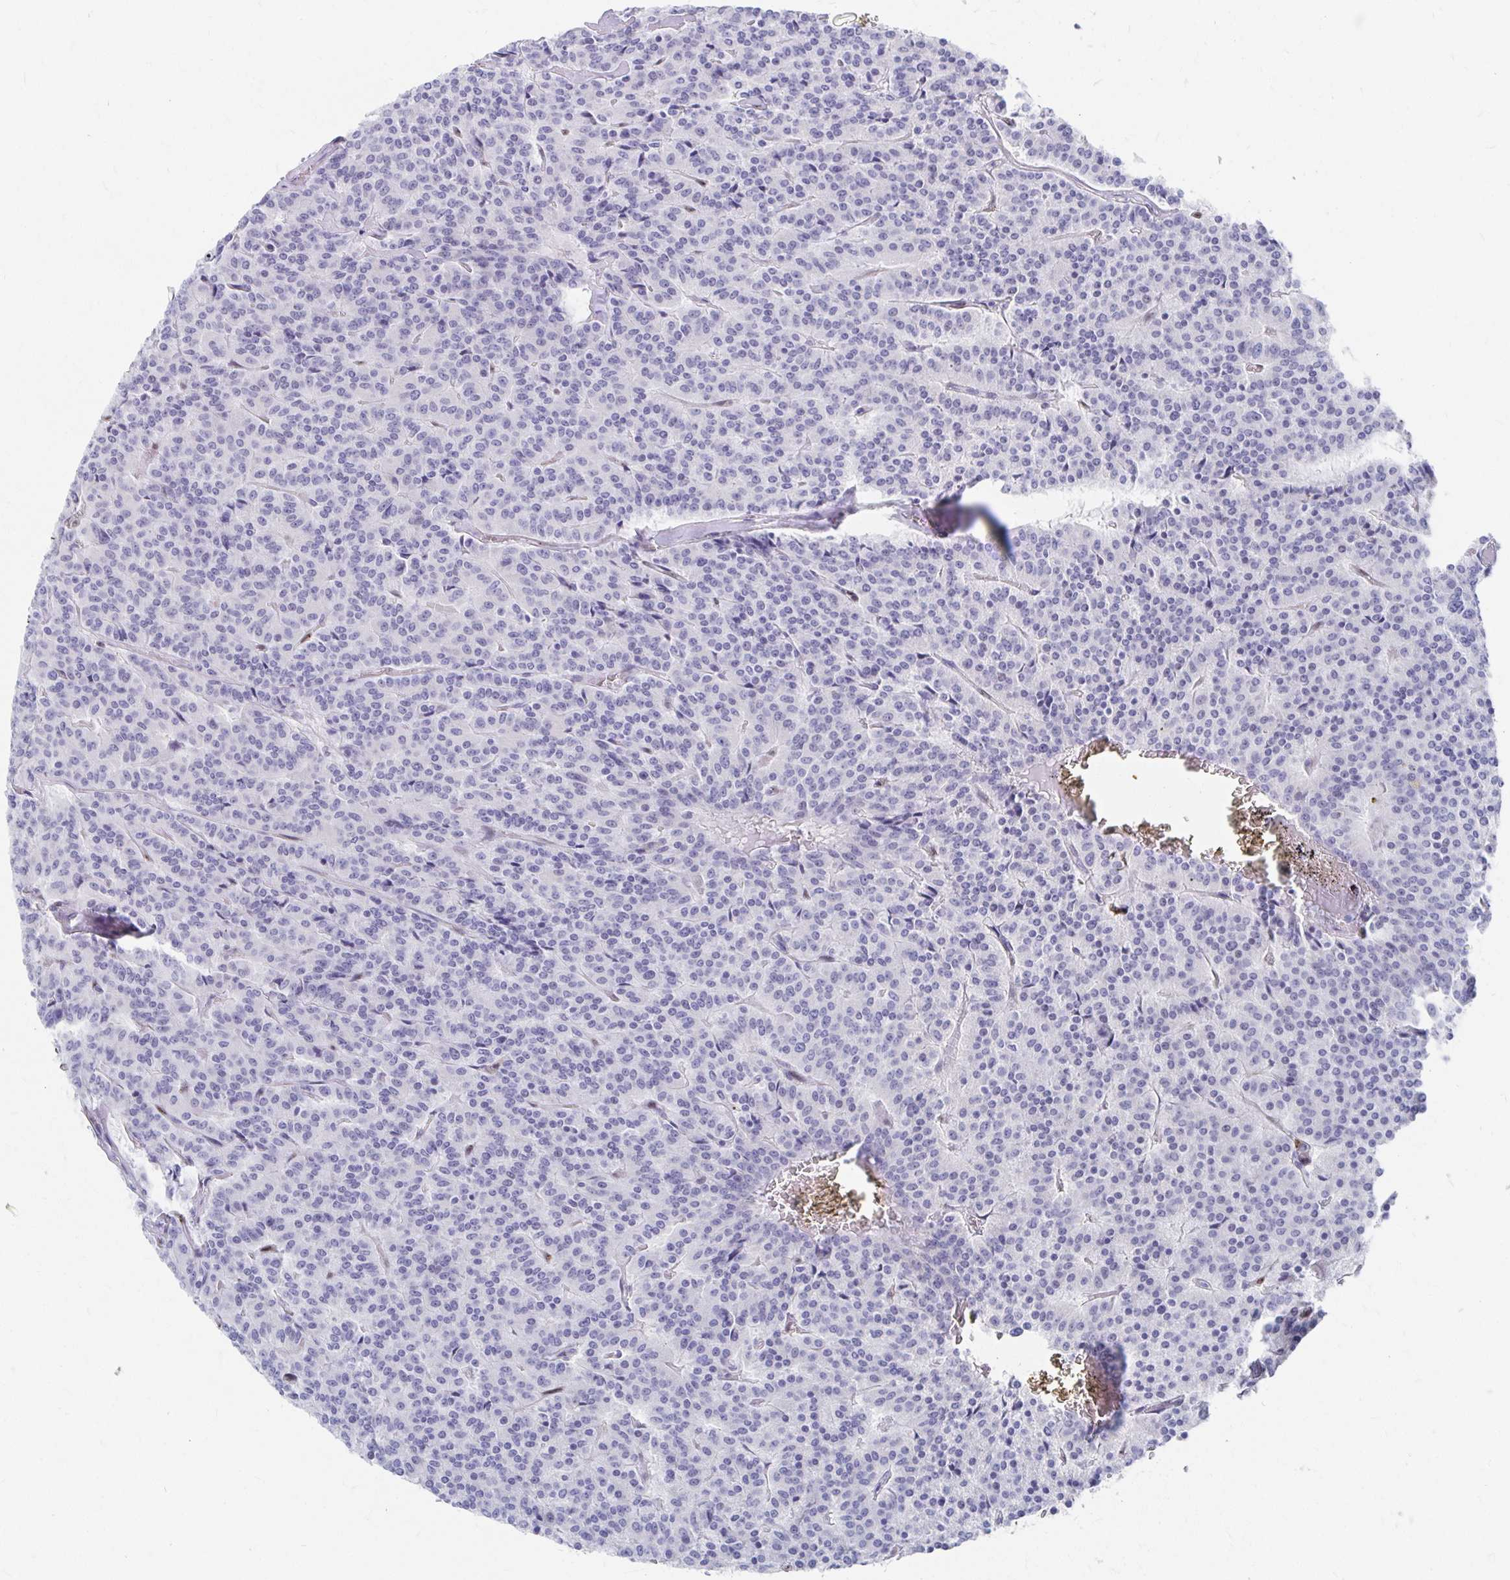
{"staining": {"intensity": "negative", "quantity": "none", "location": "none"}, "tissue": "carcinoid", "cell_type": "Tumor cells", "image_type": "cancer", "snomed": [{"axis": "morphology", "description": "Carcinoid, malignant, NOS"}, {"axis": "topography", "description": "Lung"}], "caption": "An image of human carcinoid is negative for staining in tumor cells.", "gene": "CLIC3", "patient": {"sex": "male", "age": 70}}